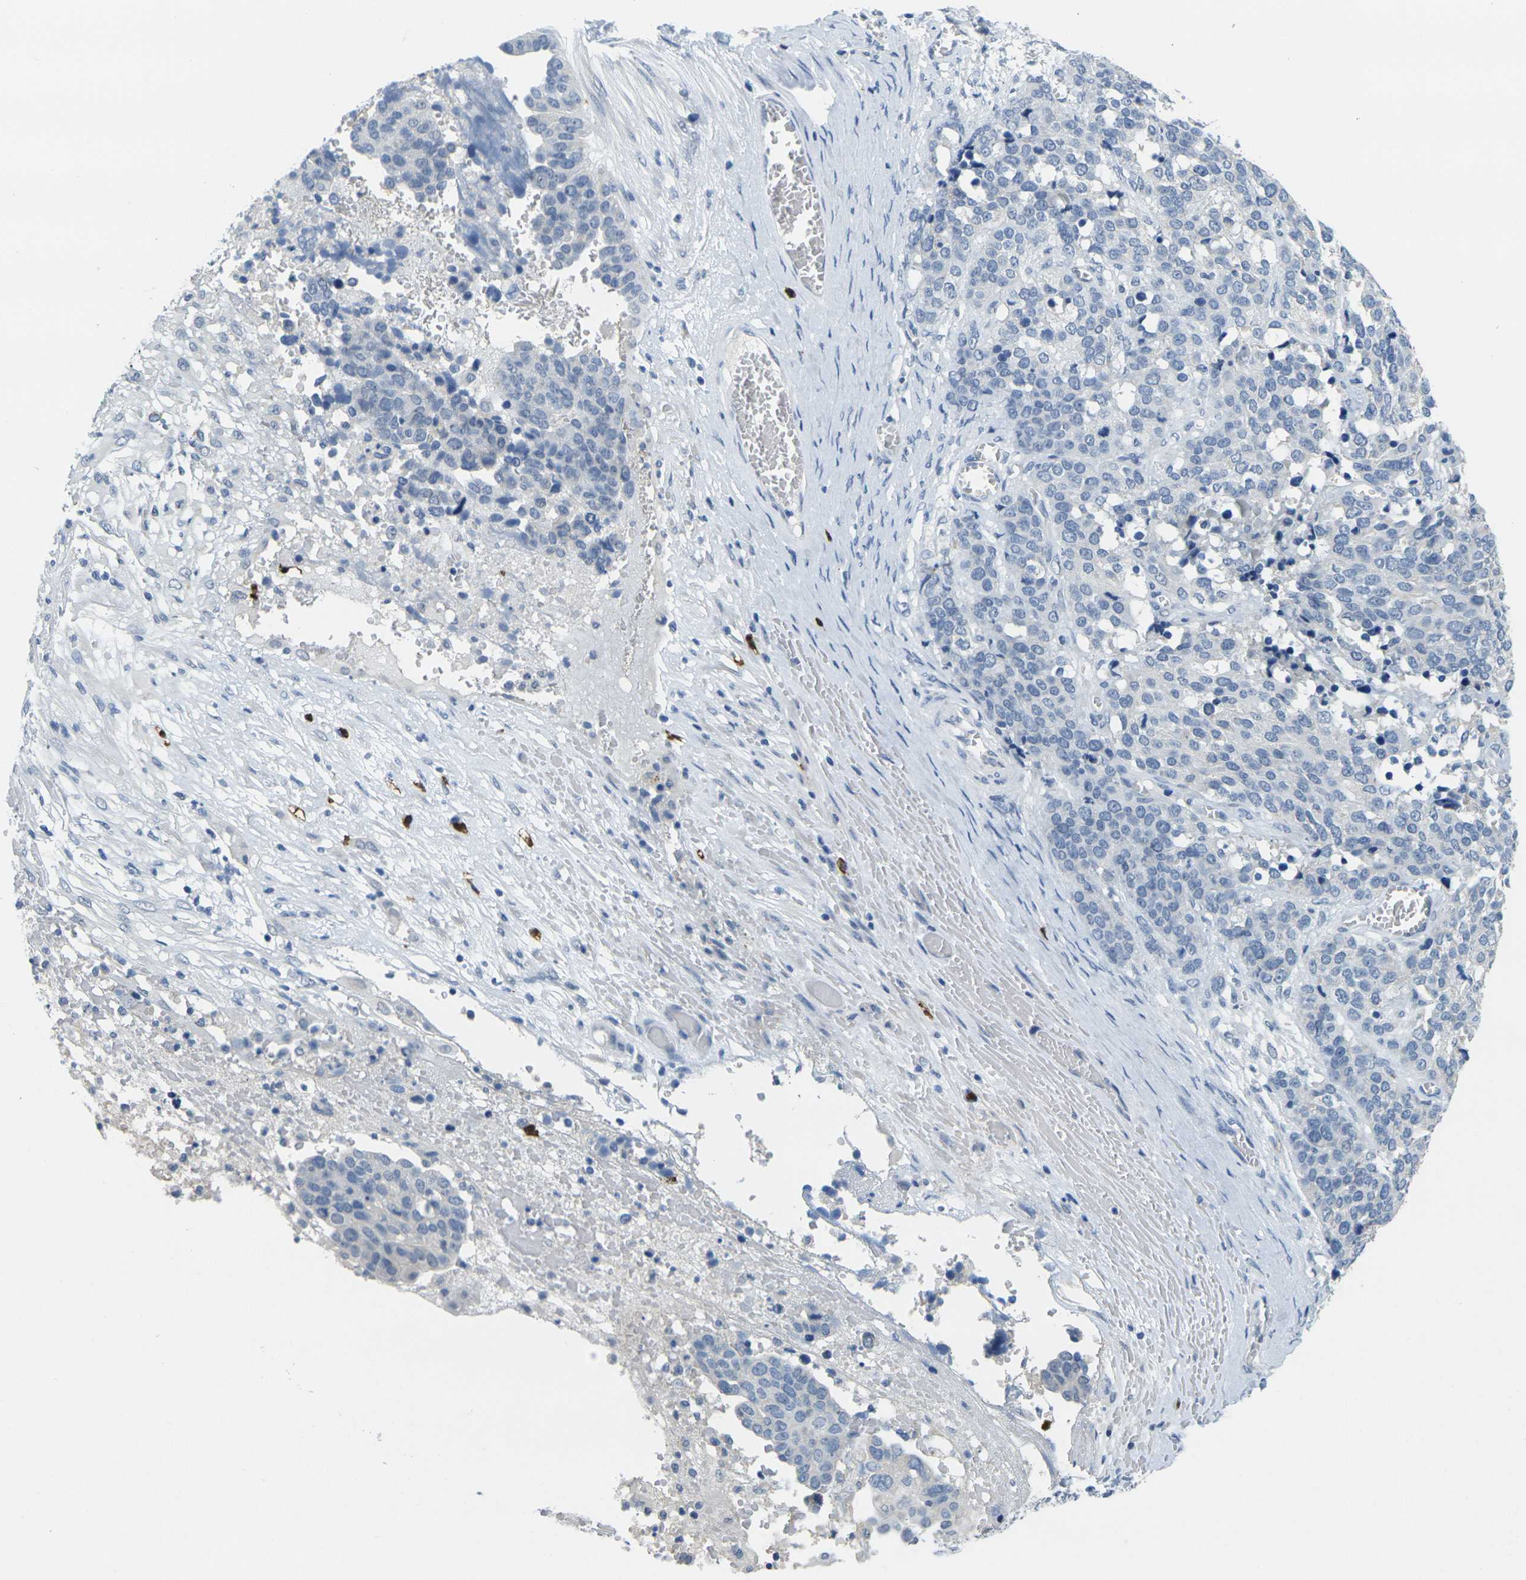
{"staining": {"intensity": "negative", "quantity": "none", "location": "none"}, "tissue": "ovarian cancer", "cell_type": "Tumor cells", "image_type": "cancer", "snomed": [{"axis": "morphology", "description": "Cystadenocarcinoma, serous, NOS"}, {"axis": "topography", "description": "Ovary"}], "caption": "Tumor cells are negative for protein expression in human ovarian cancer.", "gene": "GPR15", "patient": {"sex": "female", "age": 44}}